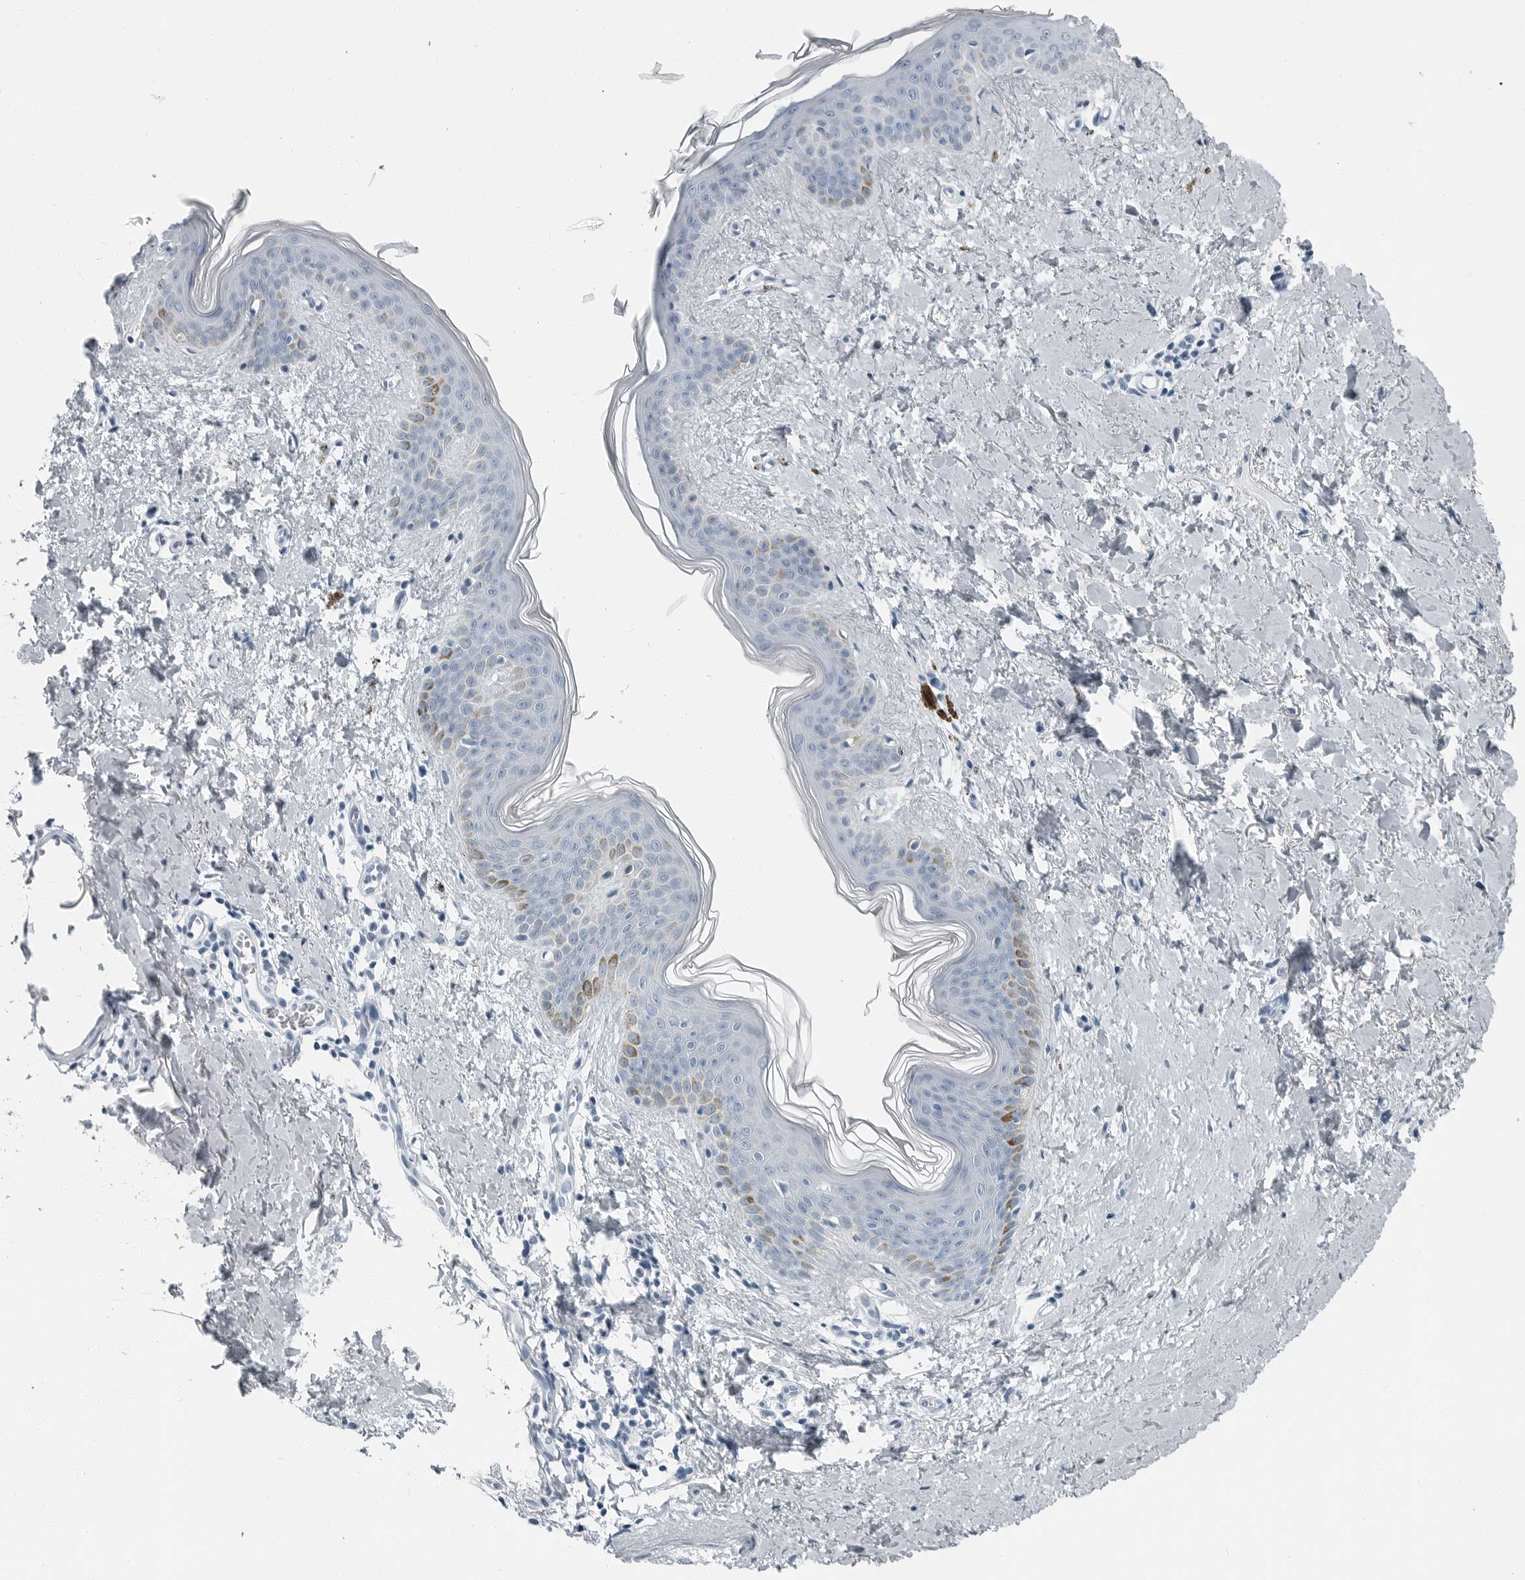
{"staining": {"intensity": "negative", "quantity": "none", "location": "none"}, "tissue": "skin", "cell_type": "Fibroblasts", "image_type": "normal", "snomed": [{"axis": "morphology", "description": "Normal tissue, NOS"}, {"axis": "topography", "description": "Skin"}], "caption": "A histopathology image of human skin is negative for staining in fibroblasts.", "gene": "FABP6", "patient": {"sex": "female", "age": 46}}